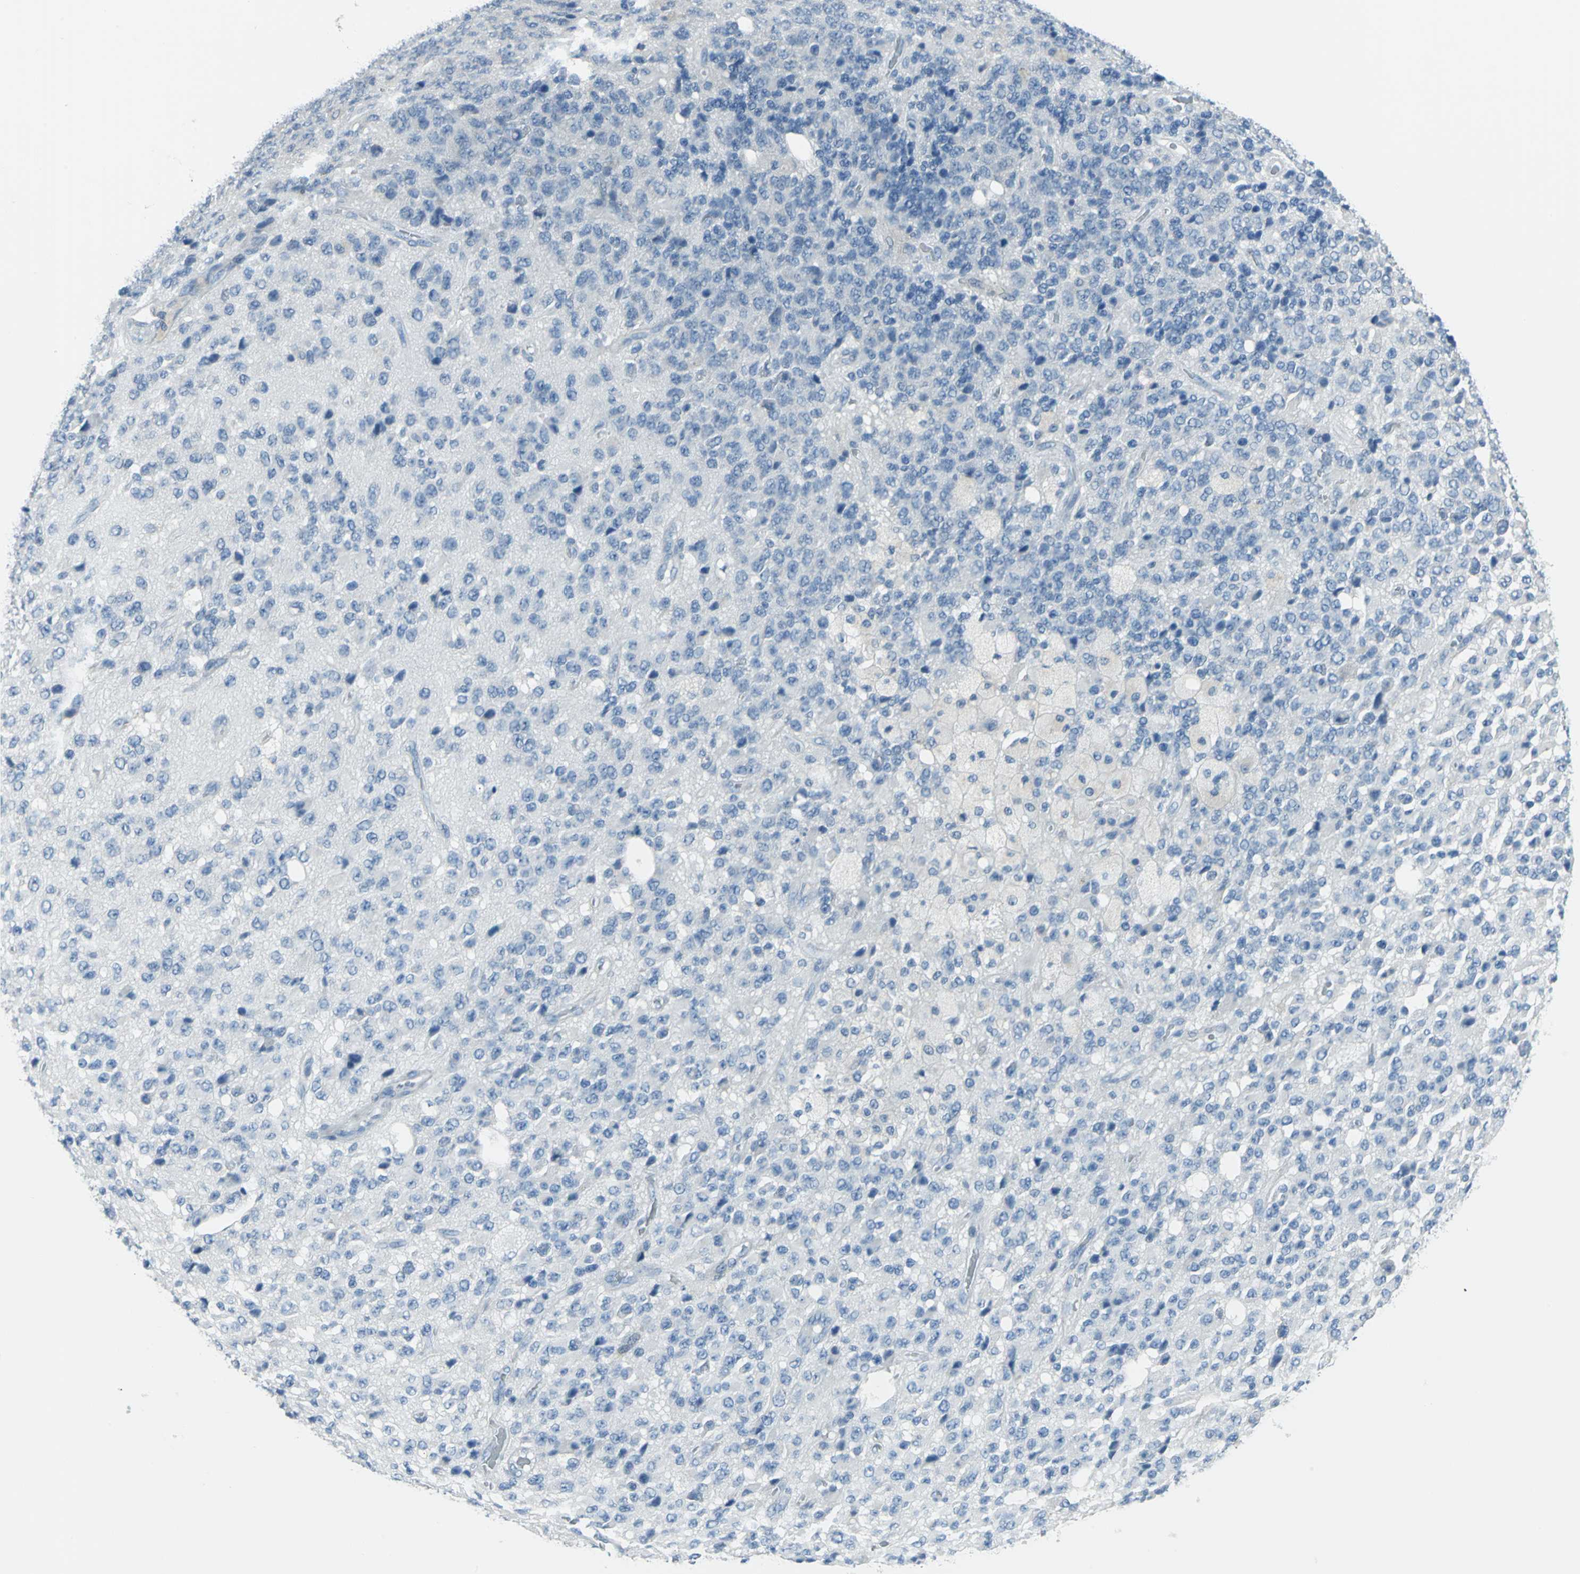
{"staining": {"intensity": "negative", "quantity": "none", "location": "none"}, "tissue": "glioma", "cell_type": "Tumor cells", "image_type": "cancer", "snomed": [{"axis": "morphology", "description": "Glioma, malignant, High grade"}, {"axis": "topography", "description": "pancreas cauda"}], "caption": "Immunohistochemistry of human malignant high-grade glioma reveals no expression in tumor cells.", "gene": "DNAI2", "patient": {"sex": "male", "age": 60}}